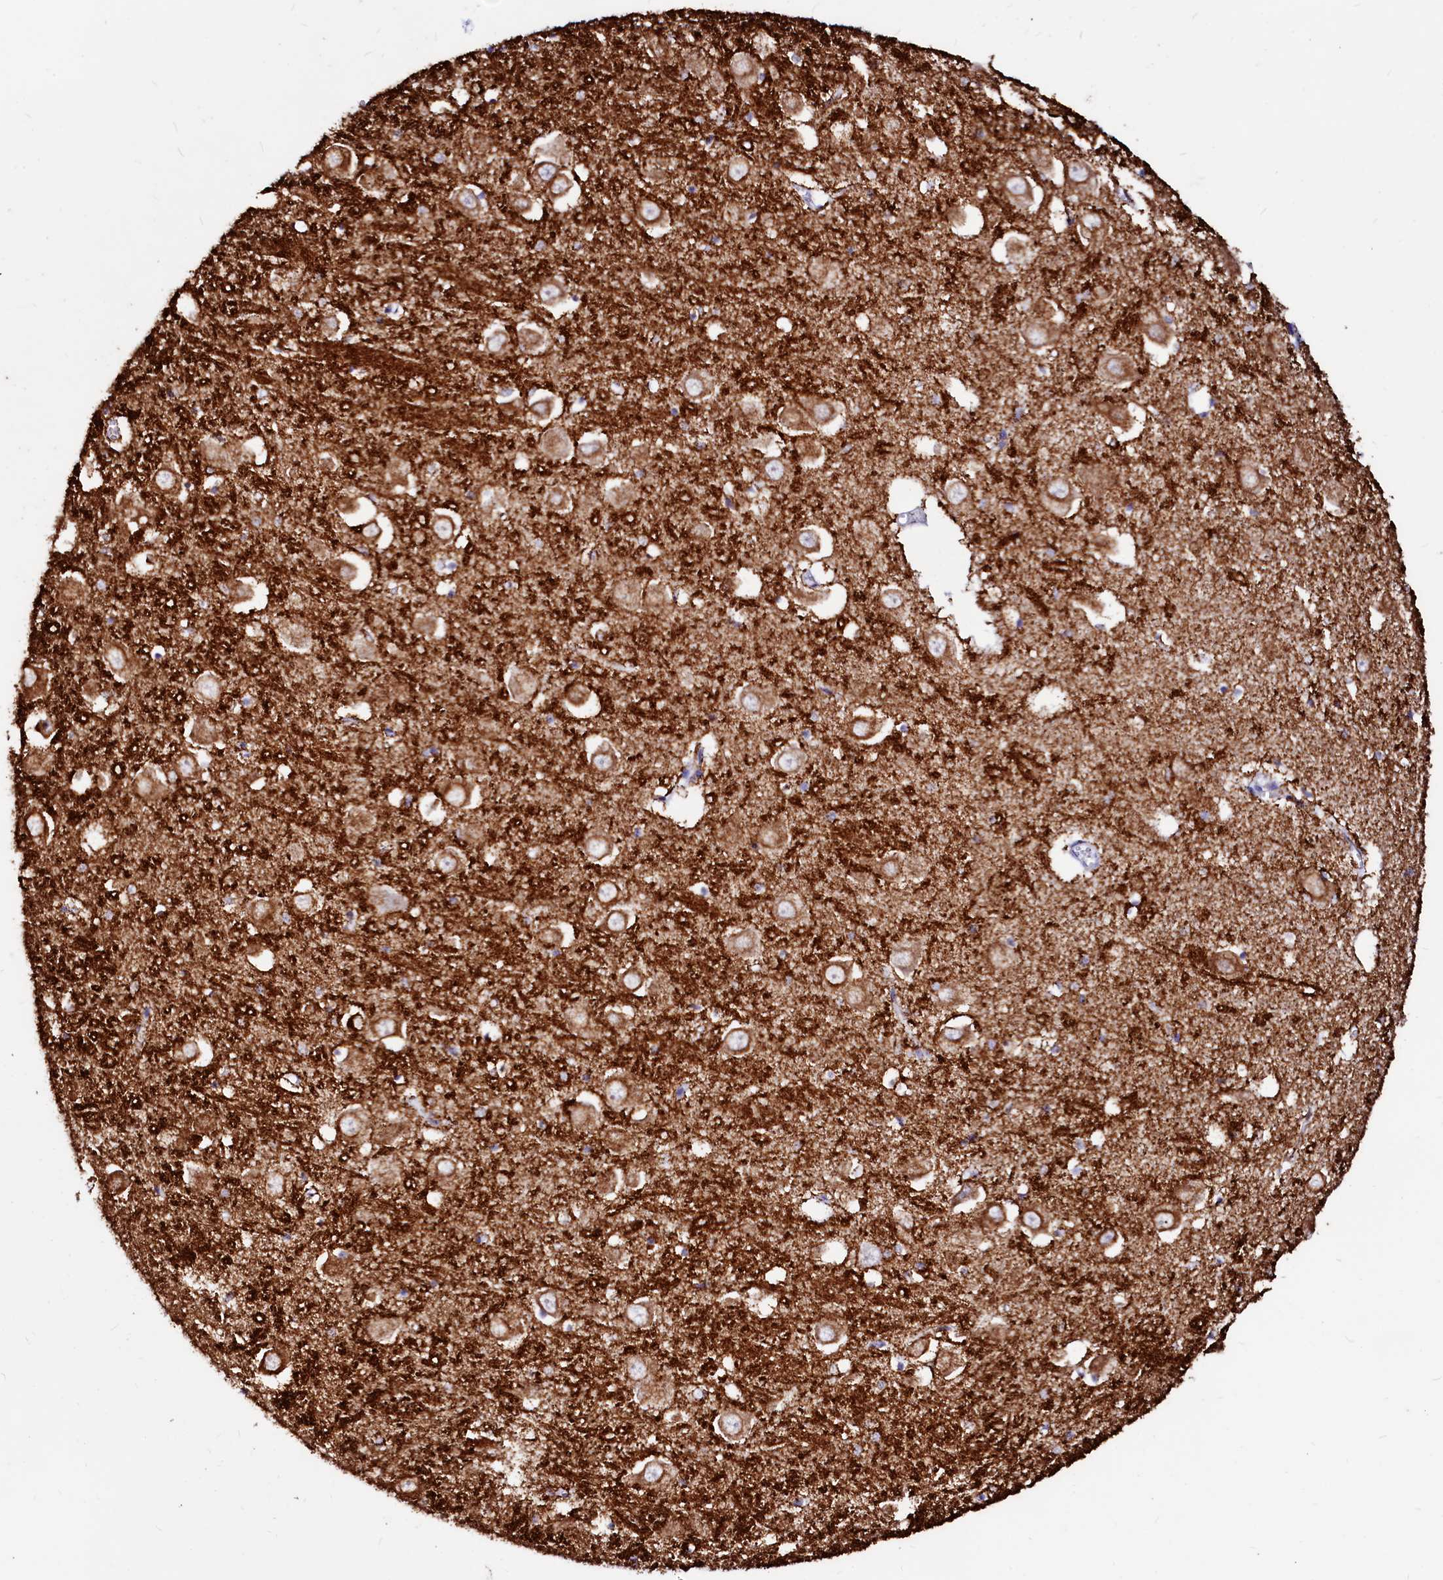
{"staining": {"intensity": "strong", "quantity": "25%-75%", "location": "cytoplasmic/membranous"}, "tissue": "hippocampus", "cell_type": "Glial cells", "image_type": "normal", "snomed": [{"axis": "morphology", "description": "Normal tissue, NOS"}, {"axis": "topography", "description": "Hippocampus"}], "caption": "Brown immunohistochemical staining in normal human hippocampus demonstrates strong cytoplasmic/membranous expression in about 25%-75% of glial cells.", "gene": "MAOB", "patient": {"sex": "male", "age": 70}}